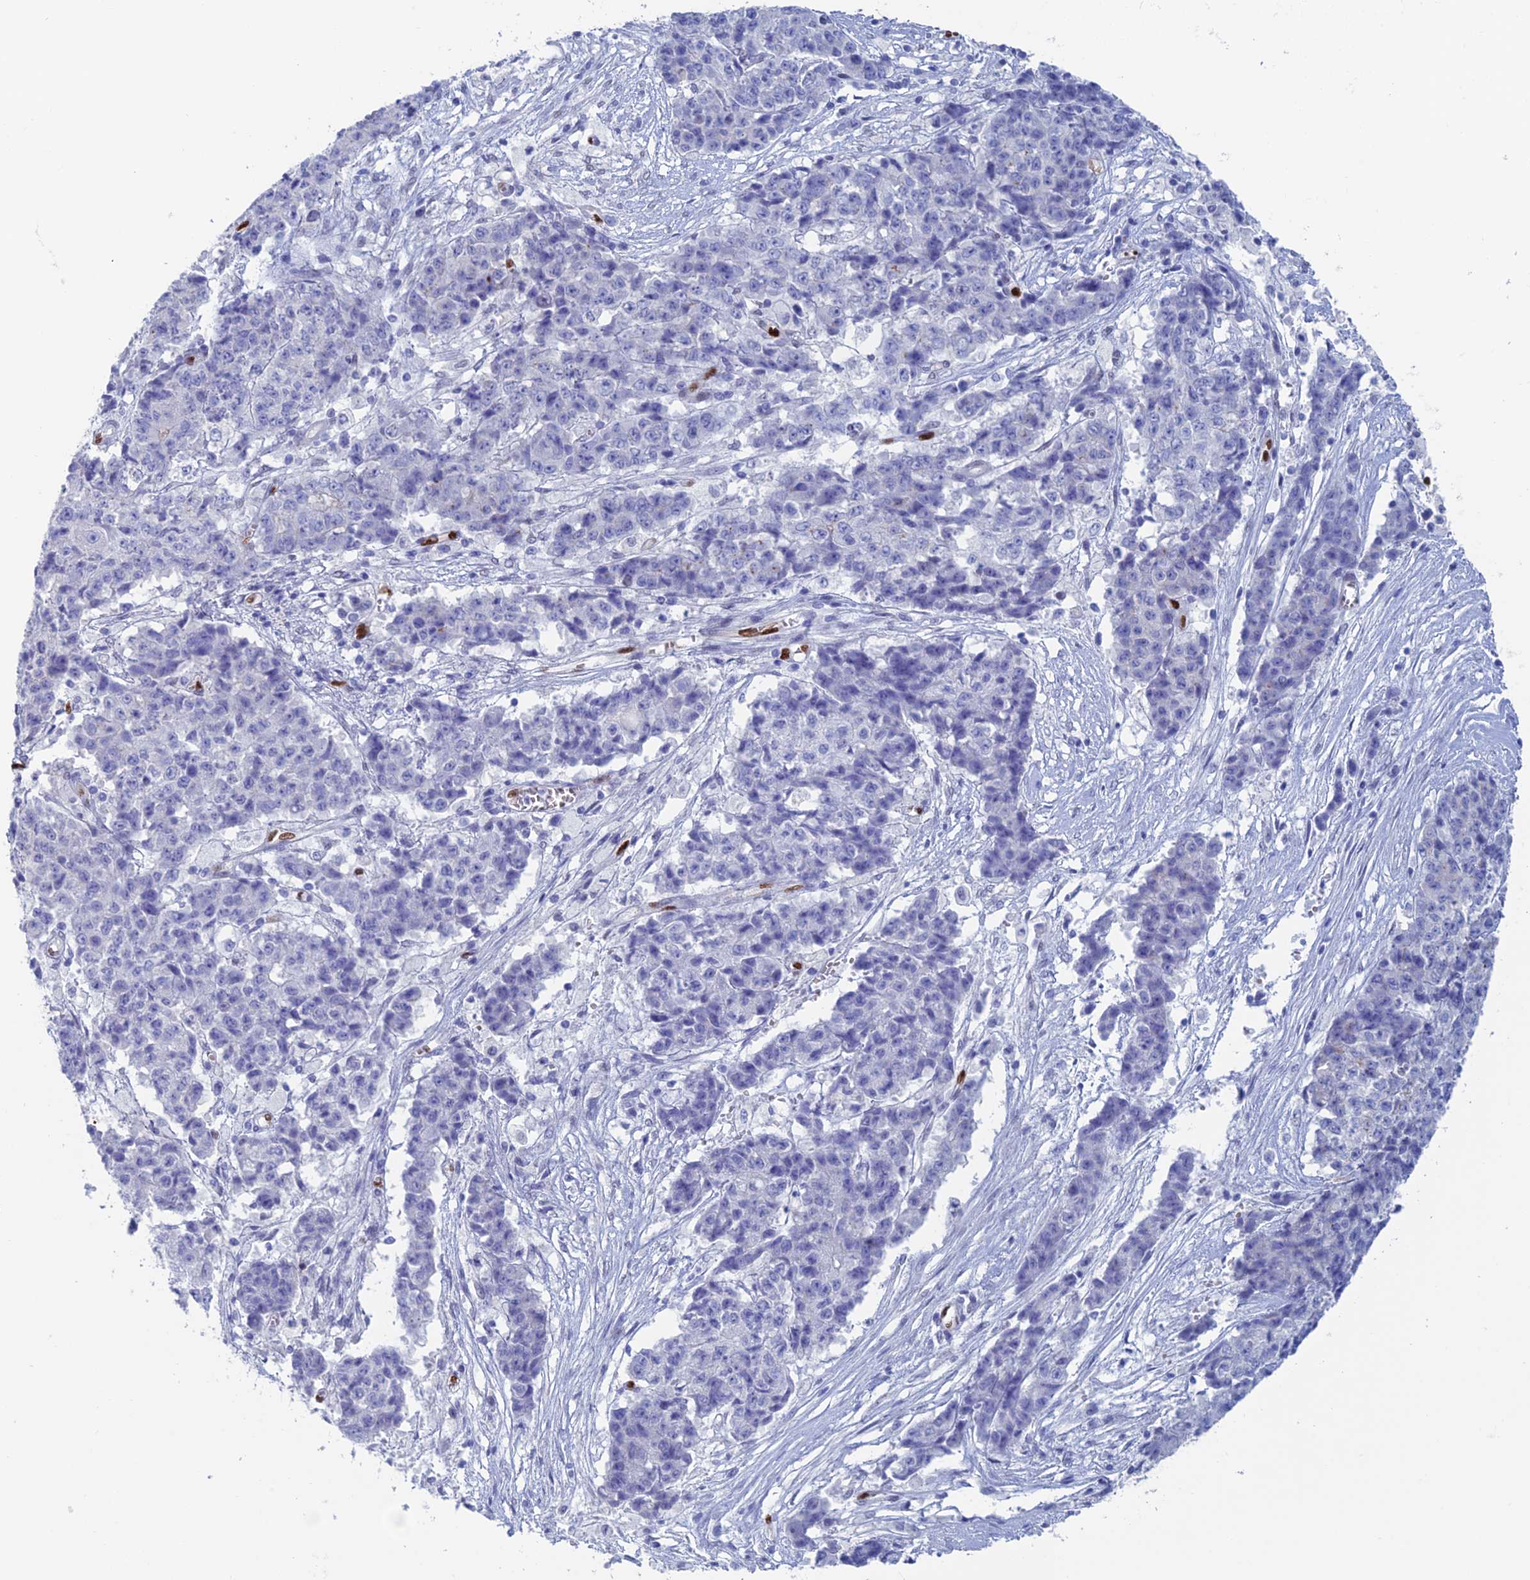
{"staining": {"intensity": "negative", "quantity": "none", "location": "none"}, "tissue": "ovarian cancer", "cell_type": "Tumor cells", "image_type": "cancer", "snomed": [{"axis": "morphology", "description": "Carcinoma, endometroid"}, {"axis": "topography", "description": "Ovary"}], "caption": "Photomicrograph shows no significant protein positivity in tumor cells of ovarian endometroid carcinoma. The staining was performed using DAB (3,3'-diaminobenzidine) to visualize the protein expression in brown, while the nuclei were stained in blue with hematoxylin (Magnification: 20x).", "gene": "NOL4L", "patient": {"sex": "female", "age": 42}}